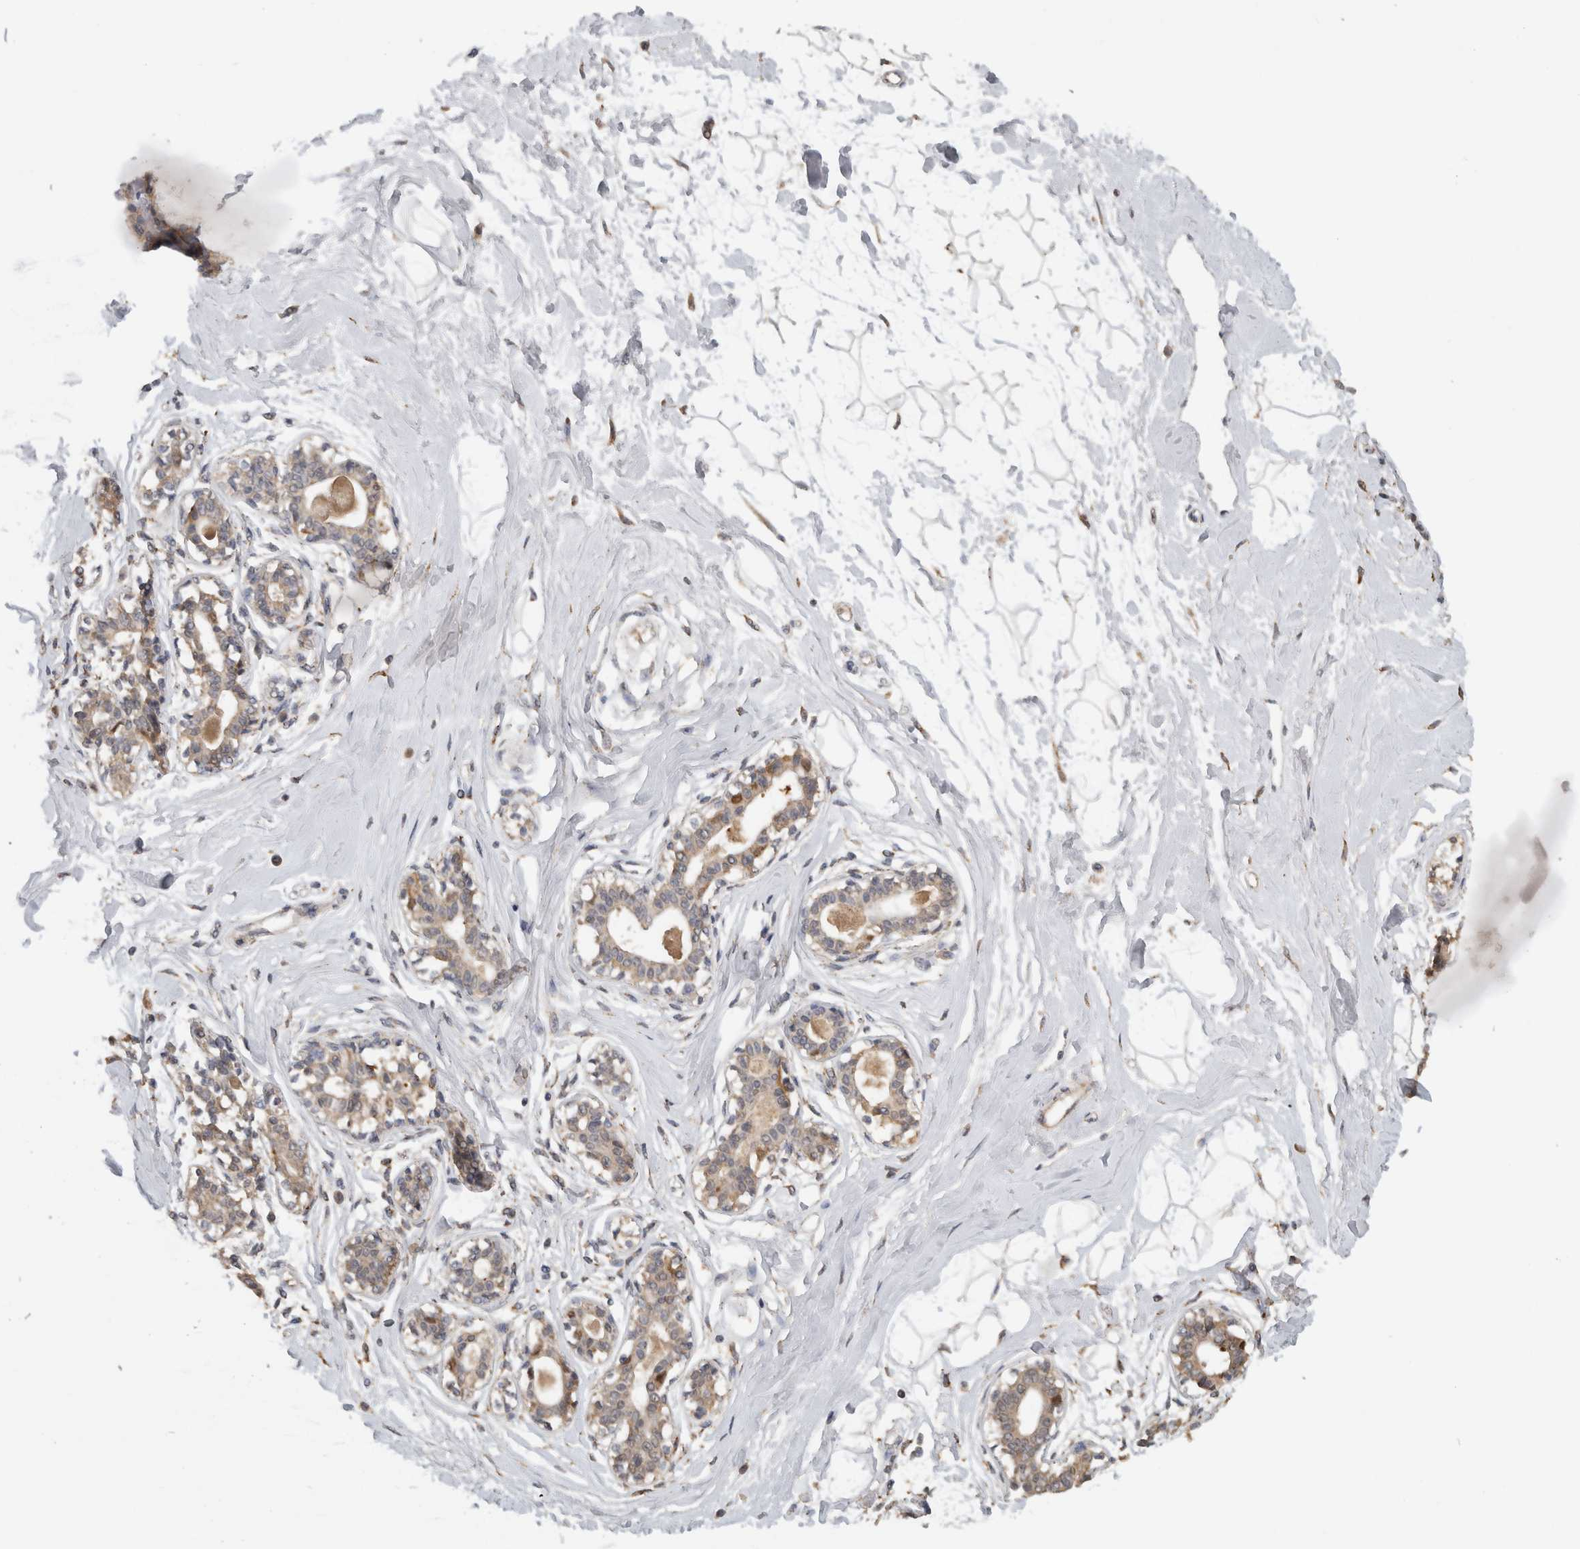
{"staining": {"intensity": "negative", "quantity": "none", "location": "none"}, "tissue": "breast", "cell_type": "Adipocytes", "image_type": "normal", "snomed": [{"axis": "morphology", "description": "Normal tissue, NOS"}, {"axis": "topography", "description": "Breast"}], "caption": "Image shows no significant protein expression in adipocytes of unremarkable breast. (IHC, brightfield microscopy, high magnification).", "gene": "DYRK2", "patient": {"sex": "female", "age": 45}}